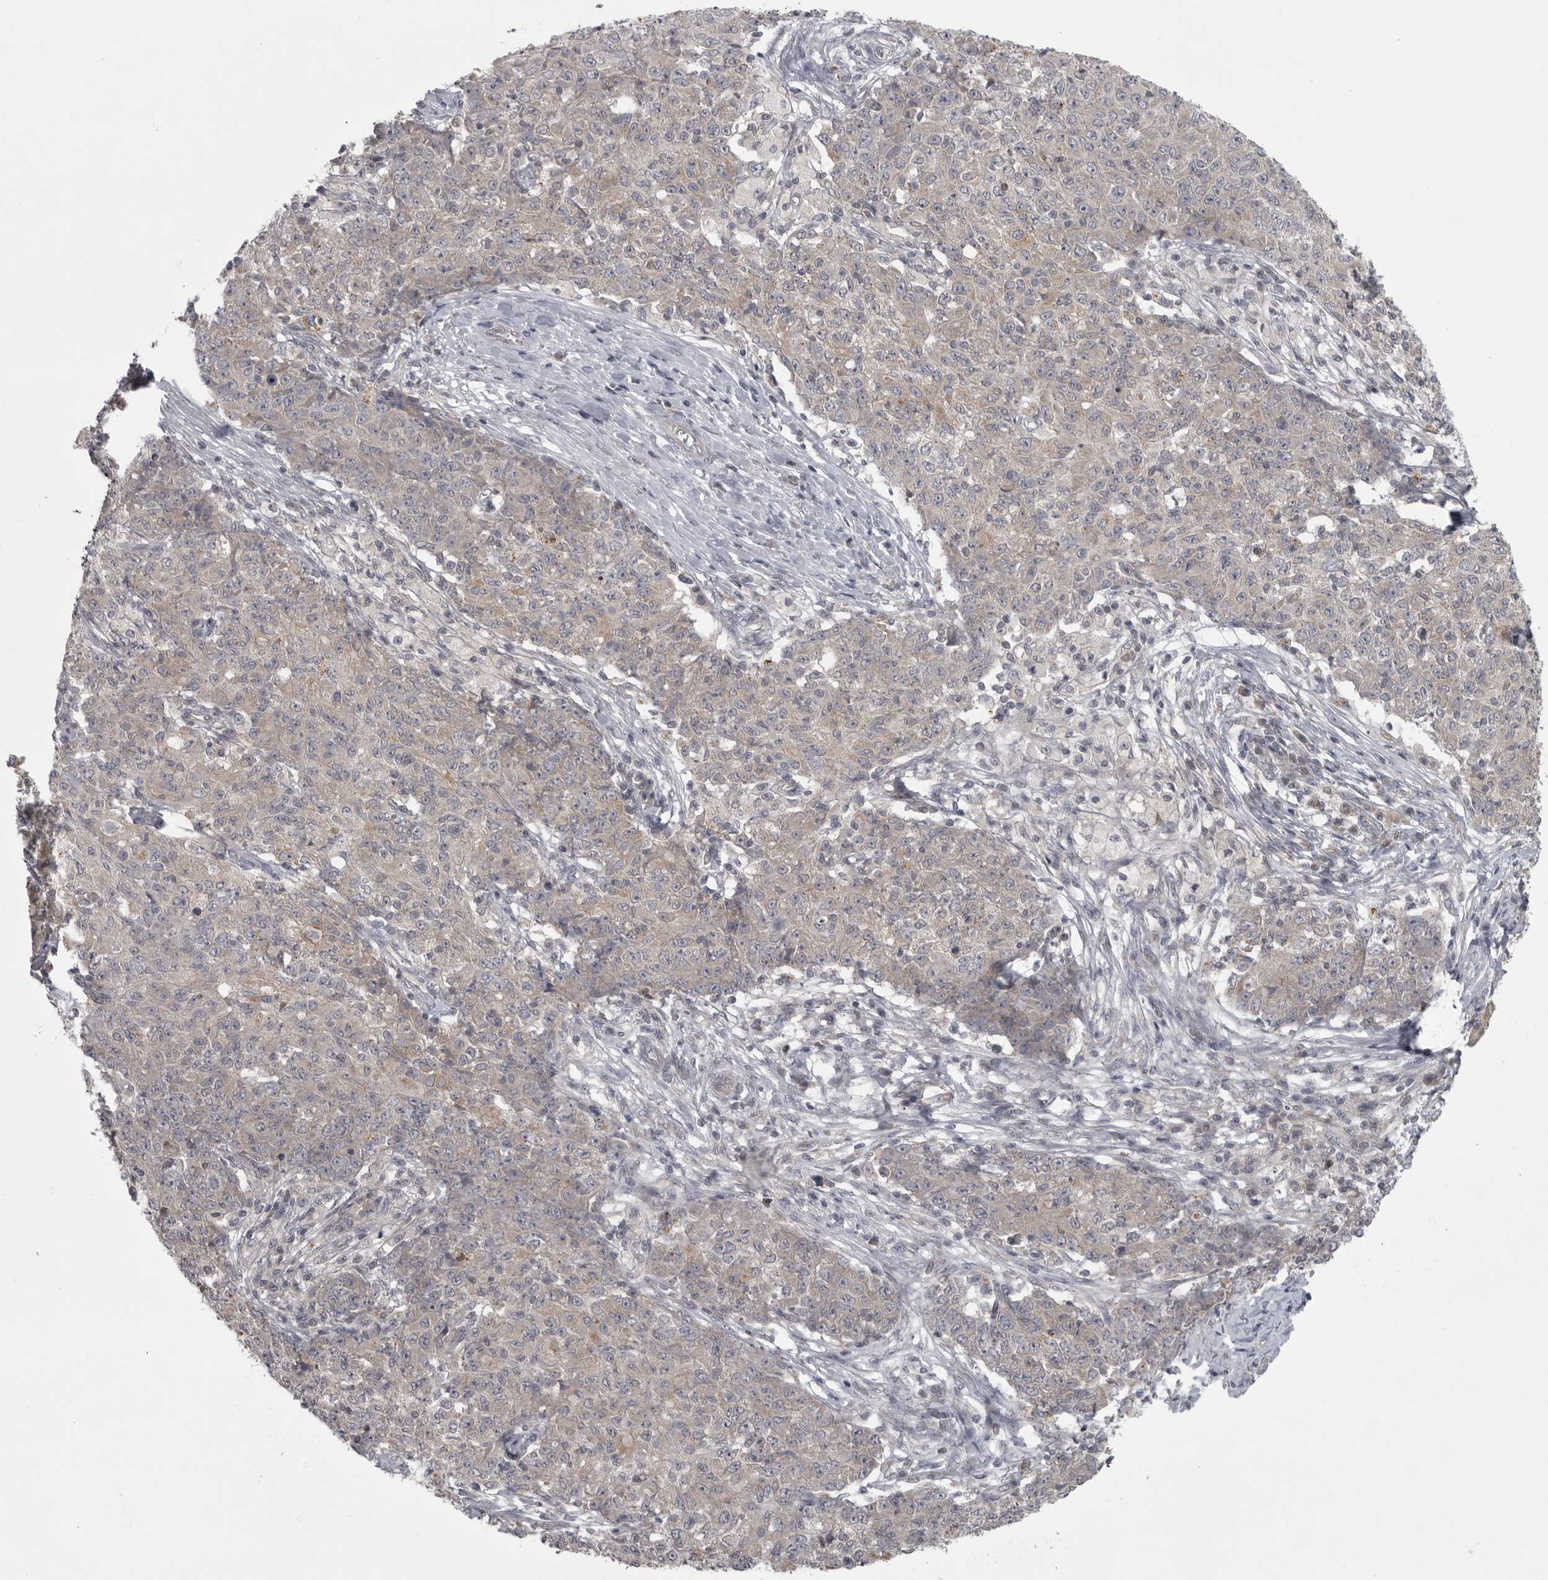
{"staining": {"intensity": "negative", "quantity": "none", "location": "none"}, "tissue": "ovarian cancer", "cell_type": "Tumor cells", "image_type": "cancer", "snomed": [{"axis": "morphology", "description": "Carcinoma, endometroid"}, {"axis": "topography", "description": "Ovary"}], "caption": "Tumor cells show no significant positivity in ovarian cancer (endometroid carcinoma).", "gene": "PHF13", "patient": {"sex": "female", "age": 42}}